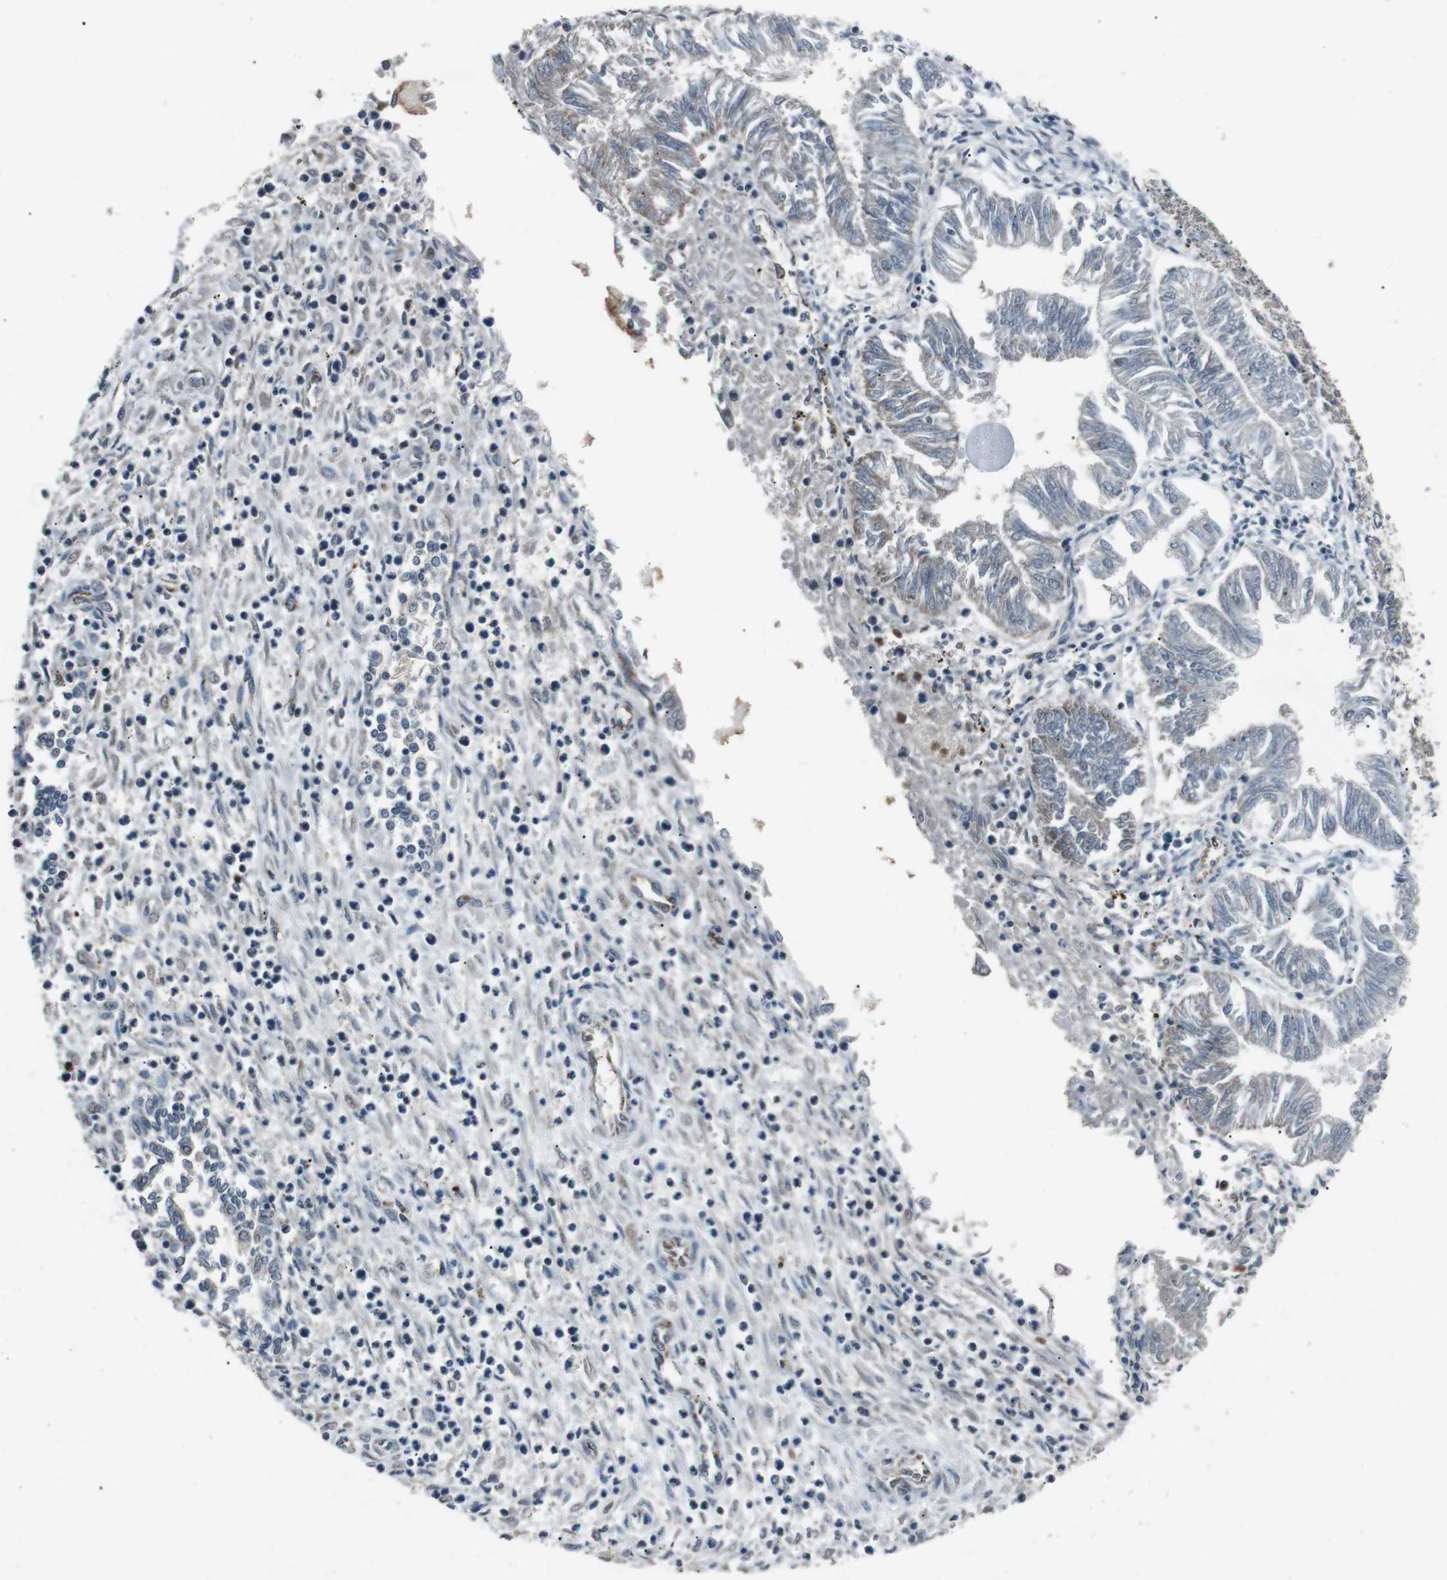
{"staining": {"intensity": "negative", "quantity": "none", "location": "none"}, "tissue": "endometrial cancer", "cell_type": "Tumor cells", "image_type": "cancer", "snomed": [{"axis": "morphology", "description": "Normal tissue, NOS"}, {"axis": "morphology", "description": "Adenocarcinoma, NOS"}, {"axis": "topography", "description": "Endometrium"}], "caption": "Histopathology image shows no protein expression in tumor cells of endometrial cancer tissue. (DAB (3,3'-diaminobenzidine) immunohistochemistry with hematoxylin counter stain).", "gene": "NEK7", "patient": {"sex": "female", "age": 53}}